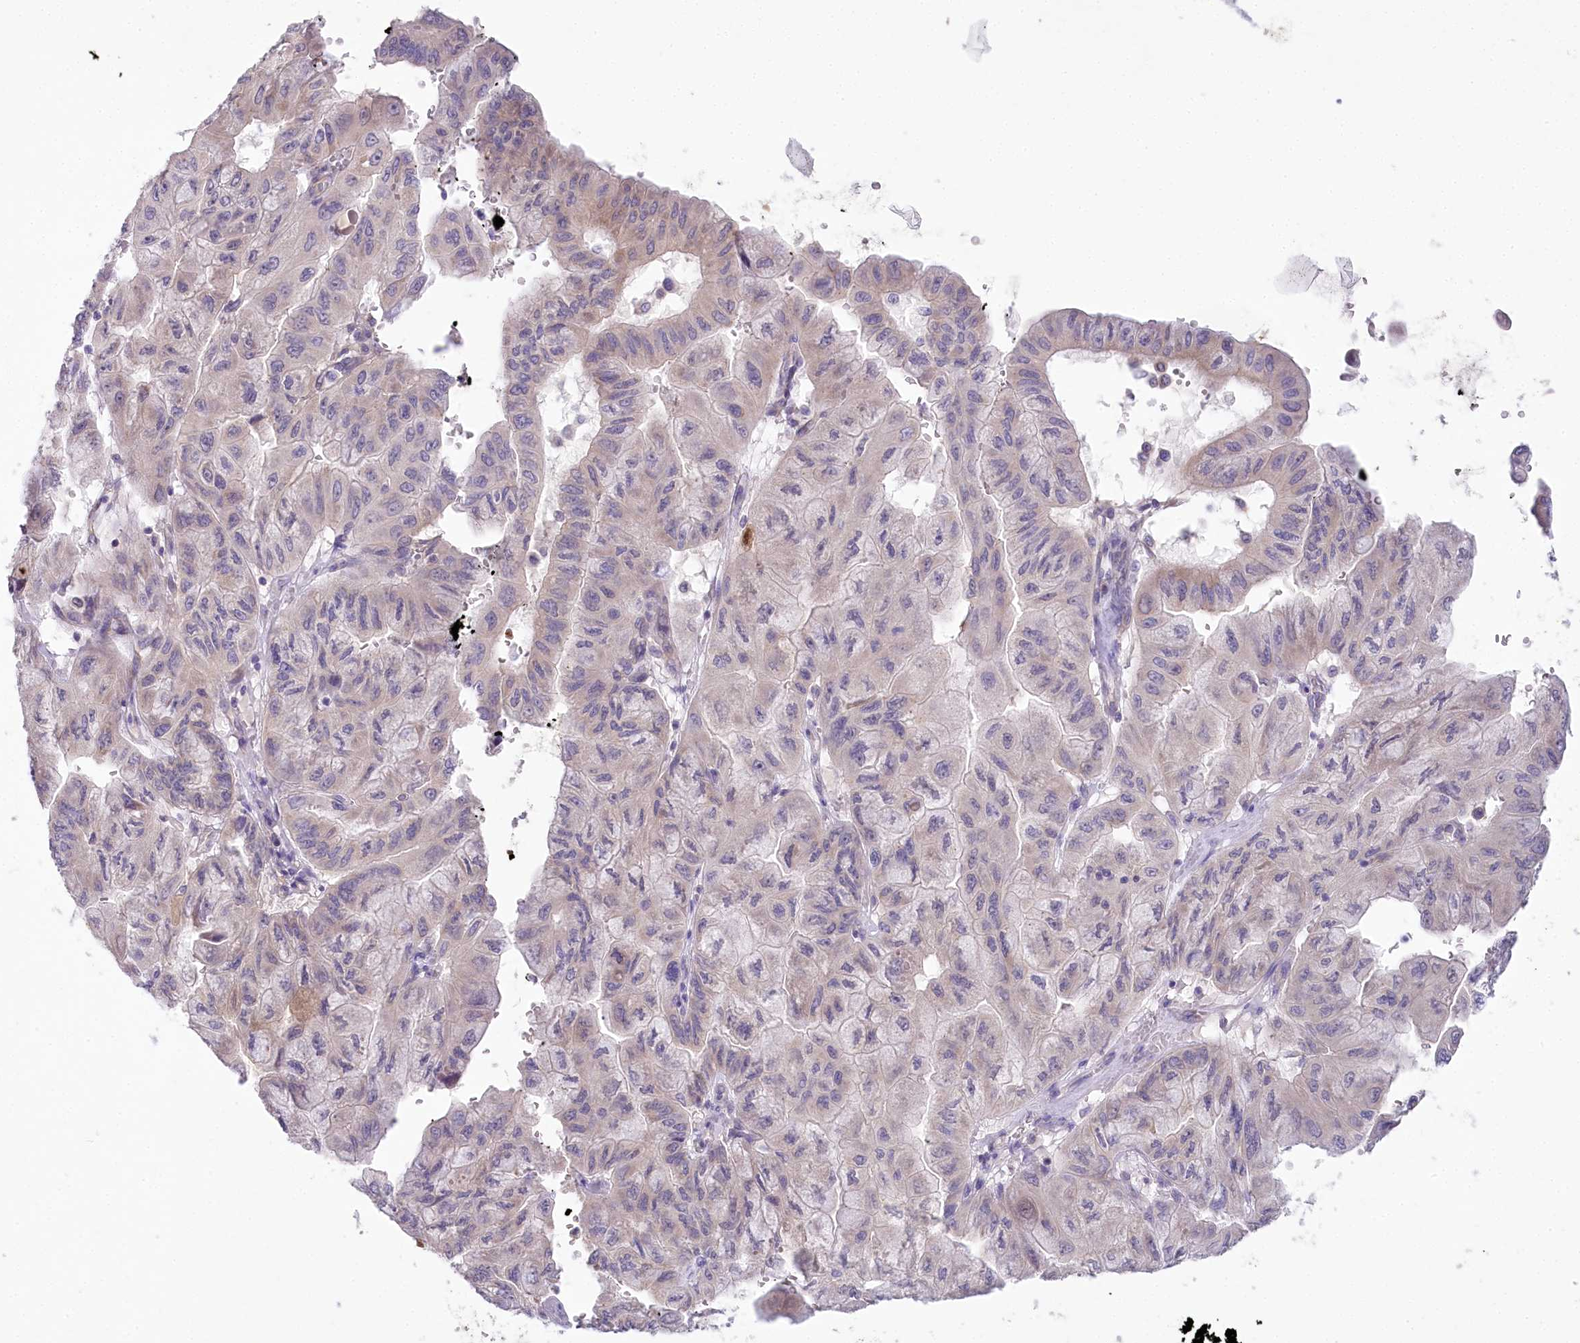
{"staining": {"intensity": "weak", "quantity": "25%-75%", "location": "cytoplasmic/membranous"}, "tissue": "pancreatic cancer", "cell_type": "Tumor cells", "image_type": "cancer", "snomed": [{"axis": "morphology", "description": "Adenocarcinoma, NOS"}, {"axis": "topography", "description": "Pancreas"}], "caption": "IHC staining of pancreatic cancer (adenocarcinoma), which exhibits low levels of weak cytoplasmic/membranous expression in about 25%-75% of tumor cells indicating weak cytoplasmic/membranous protein expression. The staining was performed using DAB (3,3'-diaminobenzidine) (brown) for protein detection and nuclei were counterstained in hematoxylin (blue).", "gene": "MYOZ1", "patient": {"sex": "male", "age": 51}}